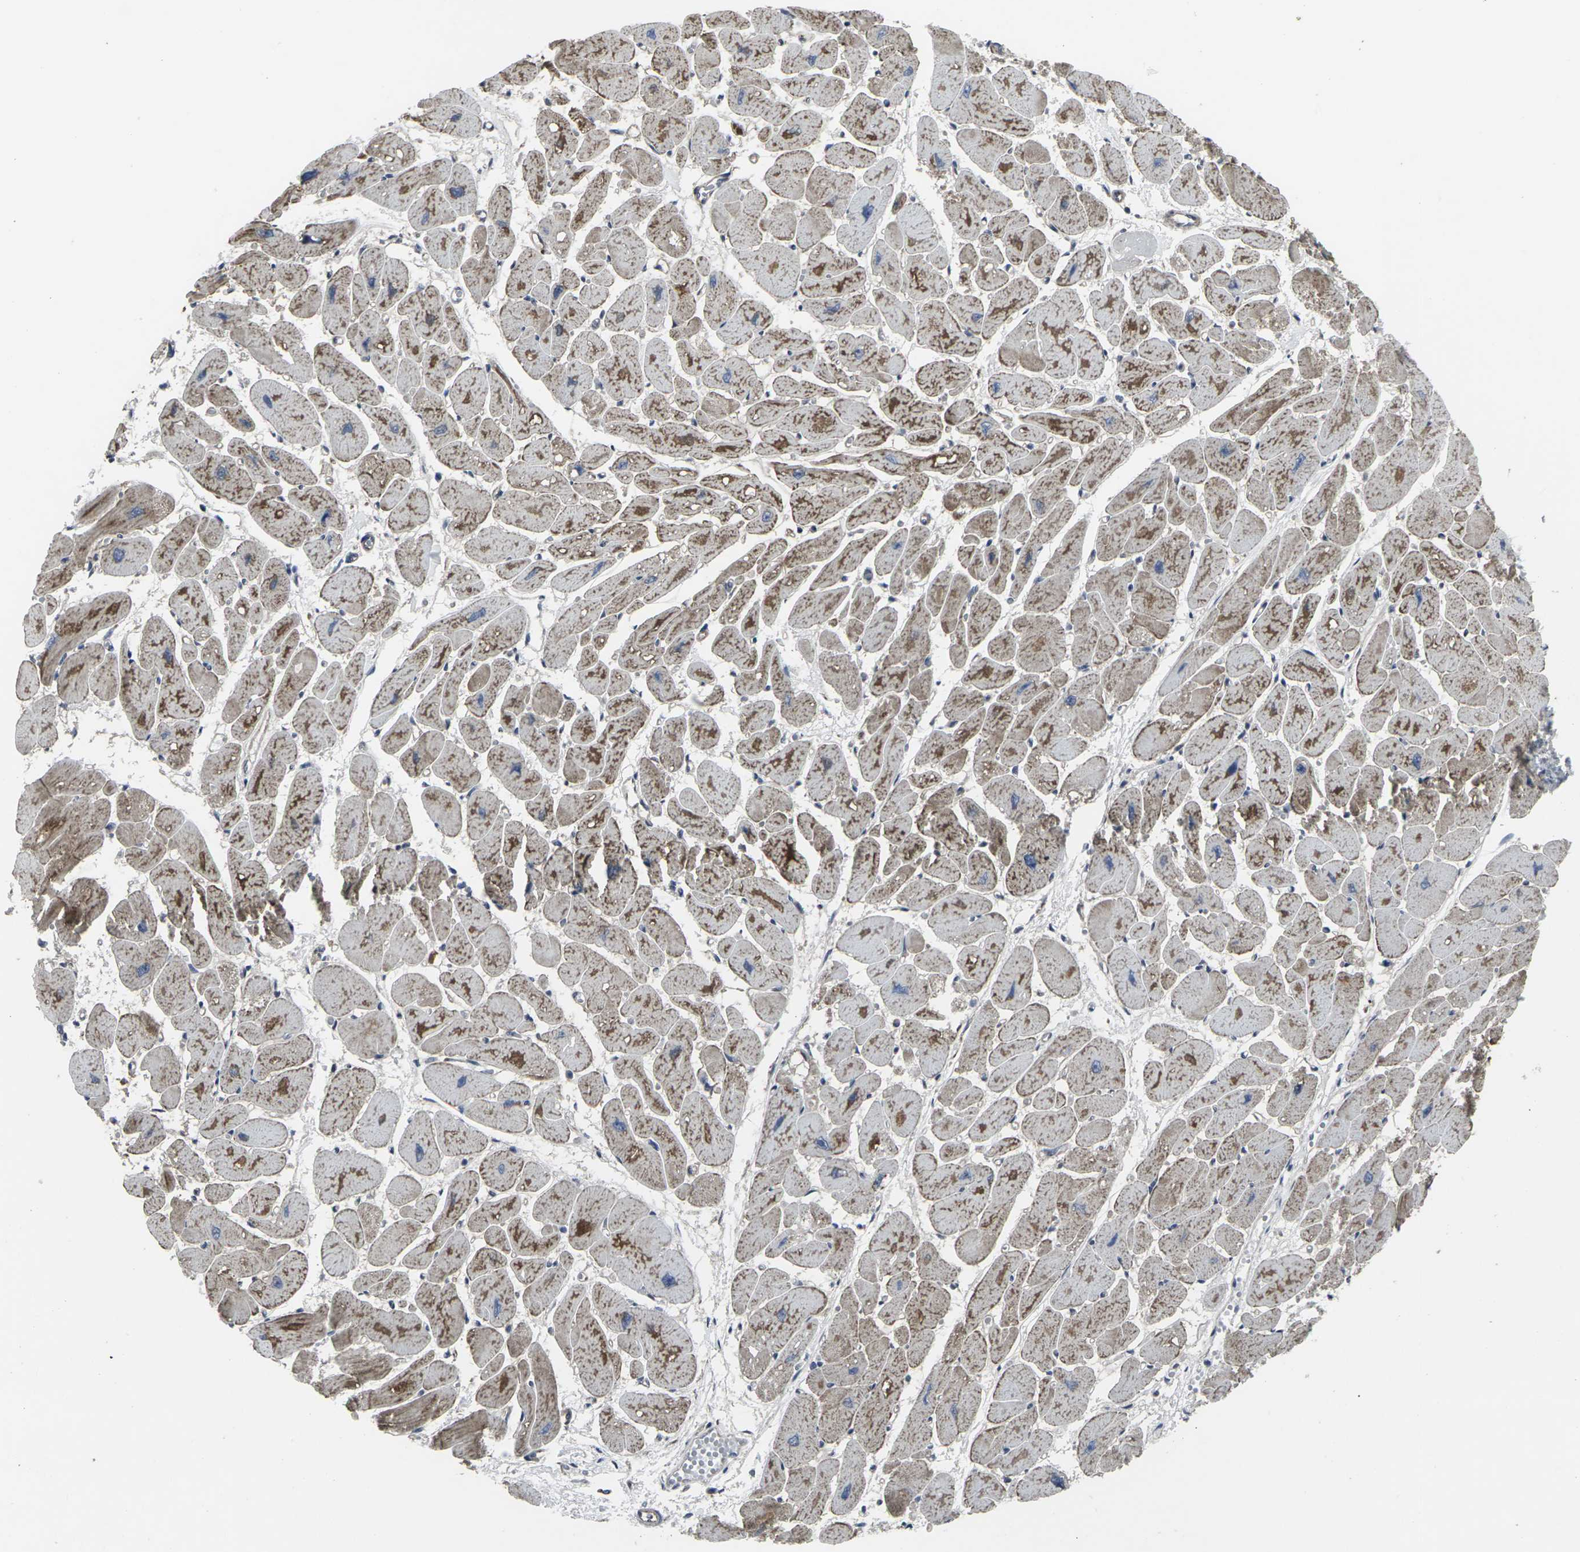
{"staining": {"intensity": "moderate", "quantity": ">75%", "location": "cytoplasmic/membranous"}, "tissue": "heart muscle", "cell_type": "Cardiomyocytes", "image_type": "normal", "snomed": [{"axis": "morphology", "description": "Normal tissue, NOS"}, {"axis": "topography", "description": "Heart"}], "caption": "IHC (DAB) staining of unremarkable heart muscle displays moderate cytoplasmic/membranous protein staining in approximately >75% of cardiomyocytes. Using DAB (brown) and hematoxylin (blue) stains, captured at high magnification using brightfield microscopy.", "gene": "MAPKAPK2", "patient": {"sex": "female", "age": 54}}